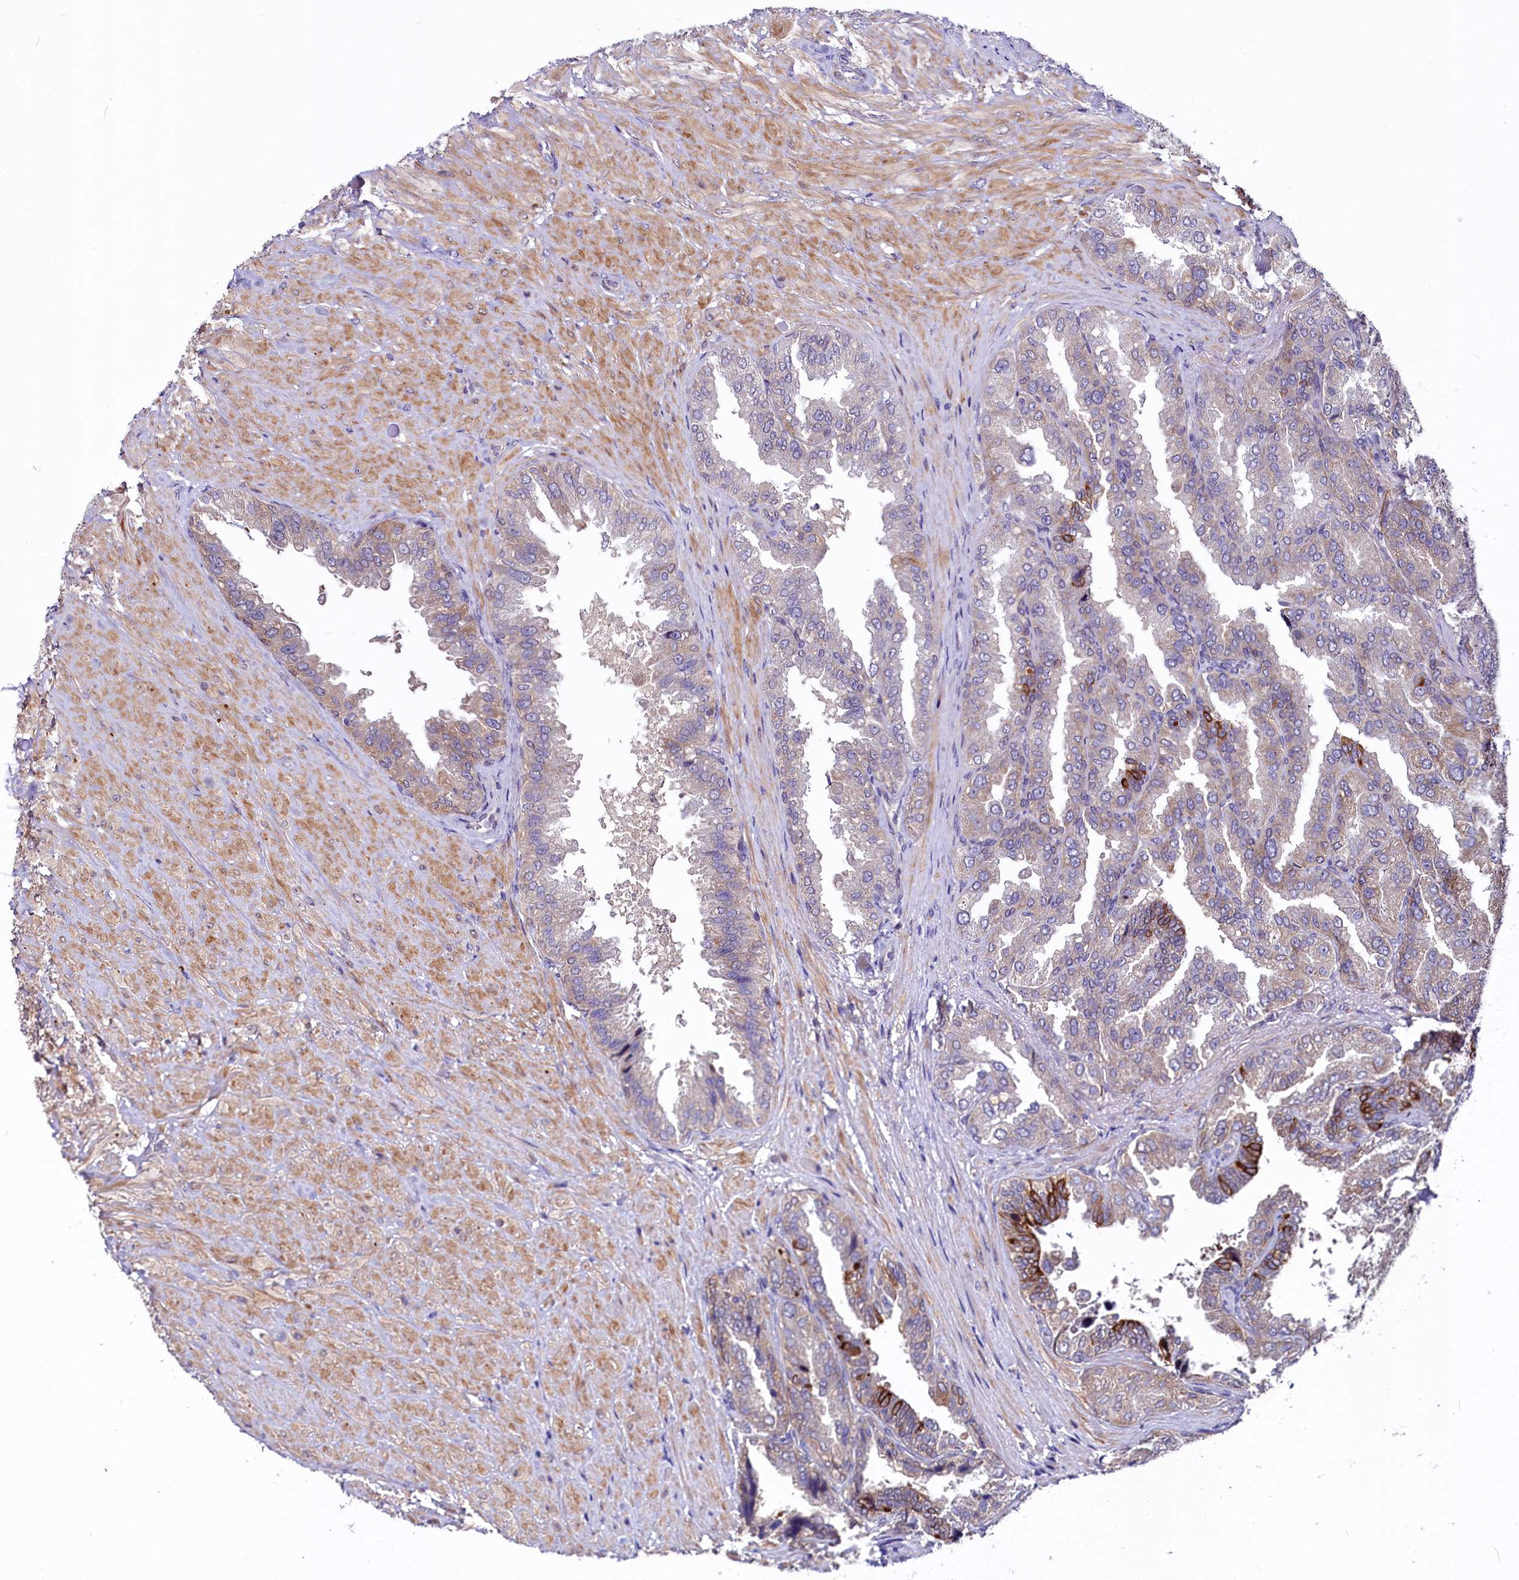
{"staining": {"intensity": "negative", "quantity": "none", "location": "none"}, "tissue": "seminal vesicle", "cell_type": "Glandular cells", "image_type": "normal", "snomed": [{"axis": "morphology", "description": "Normal tissue, NOS"}, {"axis": "topography", "description": "Seminal veicle"}, {"axis": "topography", "description": "Peripheral nerve tissue"}], "caption": "The micrograph reveals no significant positivity in glandular cells of seminal vesicle. Brightfield microscopy of IHC stained with DAB (brown) and hematoxylin (blue), captured at high magnification.", "gene": "SLC39A6", "patient": {"sex": "male", "age": 63}}